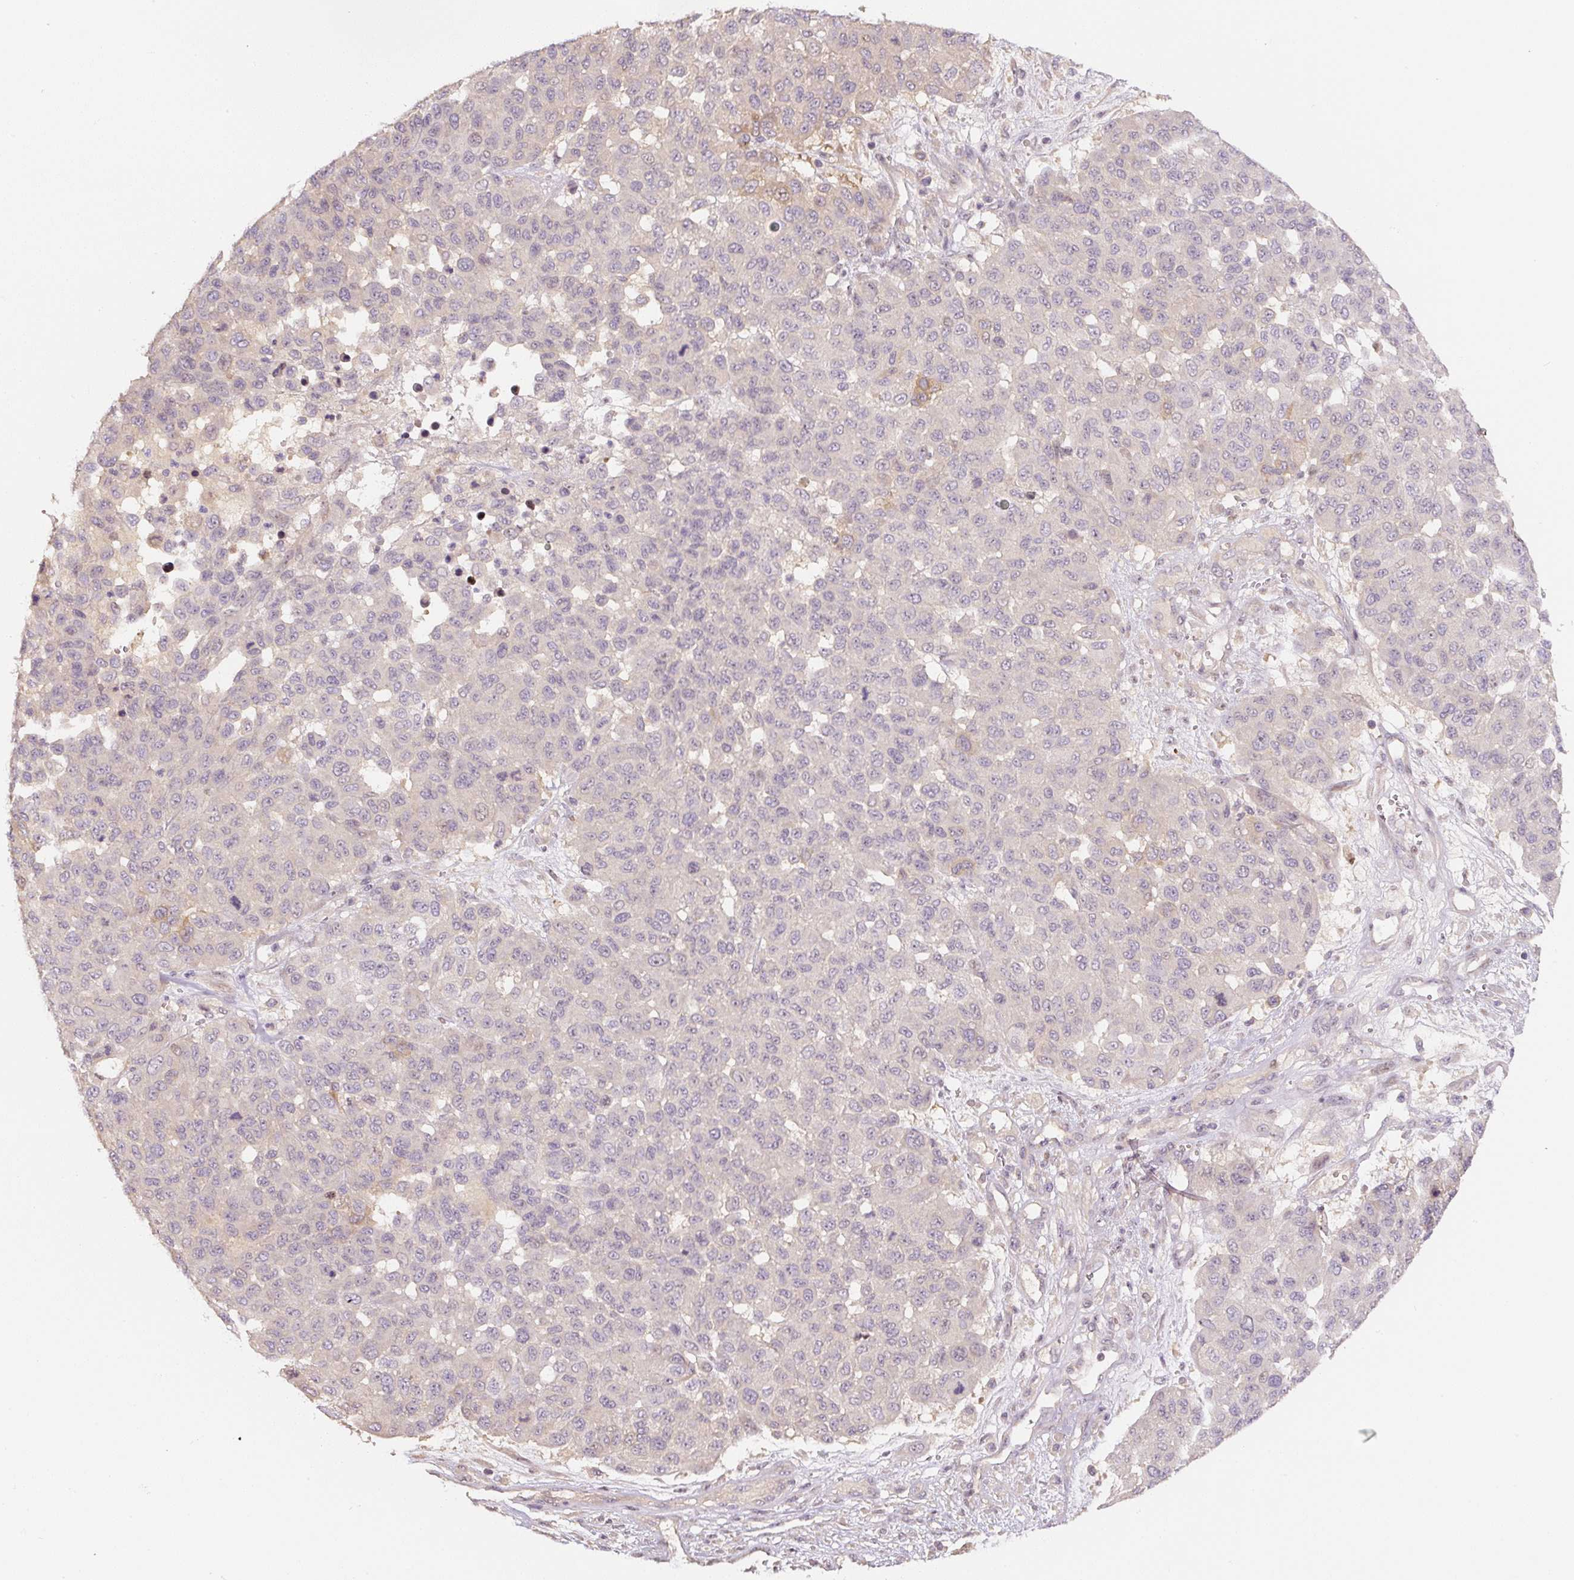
{"staining": {"intensity": "negative", "quantity": "none", "location": "none"}, "tissue": "melanoma", "cell_type": "Tumor cells", "image_type": "cancer", "snomed": [{"axis": "morphology", "description": "Malignant melanoma, NOS"}, {"axis": "topography", "description": "Skin"}], "caption": "DAB (3,3'-diaminobenzidine) immunohistochemical staining of malignant melanoma exhibits no significant expression in tumor cells. (Stains: DAB immunohistochemistry (IHC) with hematoxylin counter stain, Microscopy: brightfield microscopy at high magnification).", "gene": "PWWP3B", "patient": {"sex": "male", "age": 62}}